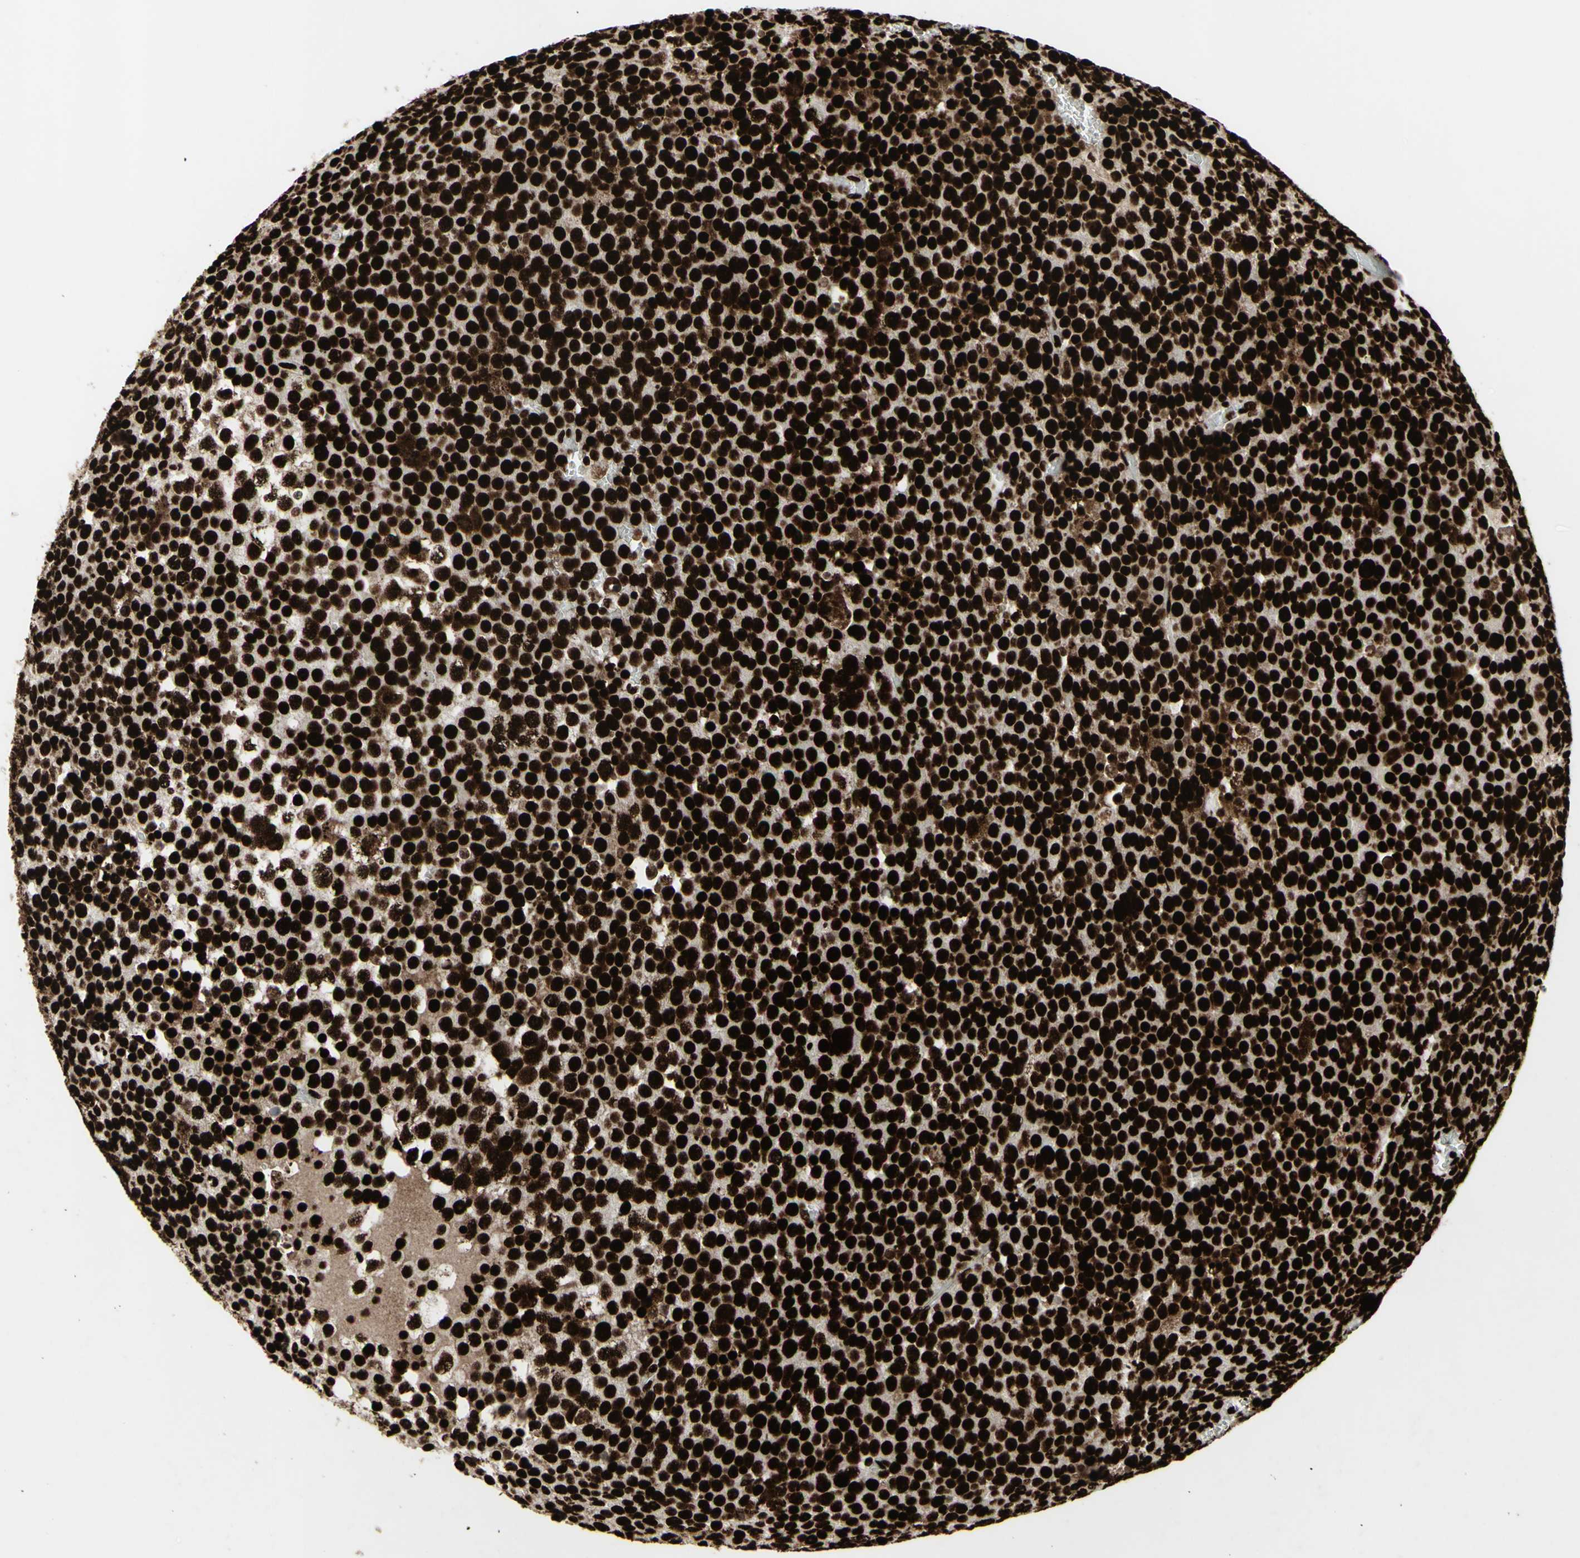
{"staining": {"intensity": "strong", "quantity": ">75%", "location": "nuclear"}, "tissue": "testis cancer", "cell_type": "Tumor cells", "image_type": "cancer", "snomed": [{"axis": "morphology", "description": "Seminoma, NOS"}, {"axis": "topography", "description": "Testis"}], "caption": "Seminoma (testis) was stained to show a protein in brown. There is high levels of strong nuclear staining in about >75% of tumor cells.", "gene": "U2AF2", "patient": {"sex": "male", "age": 71}}